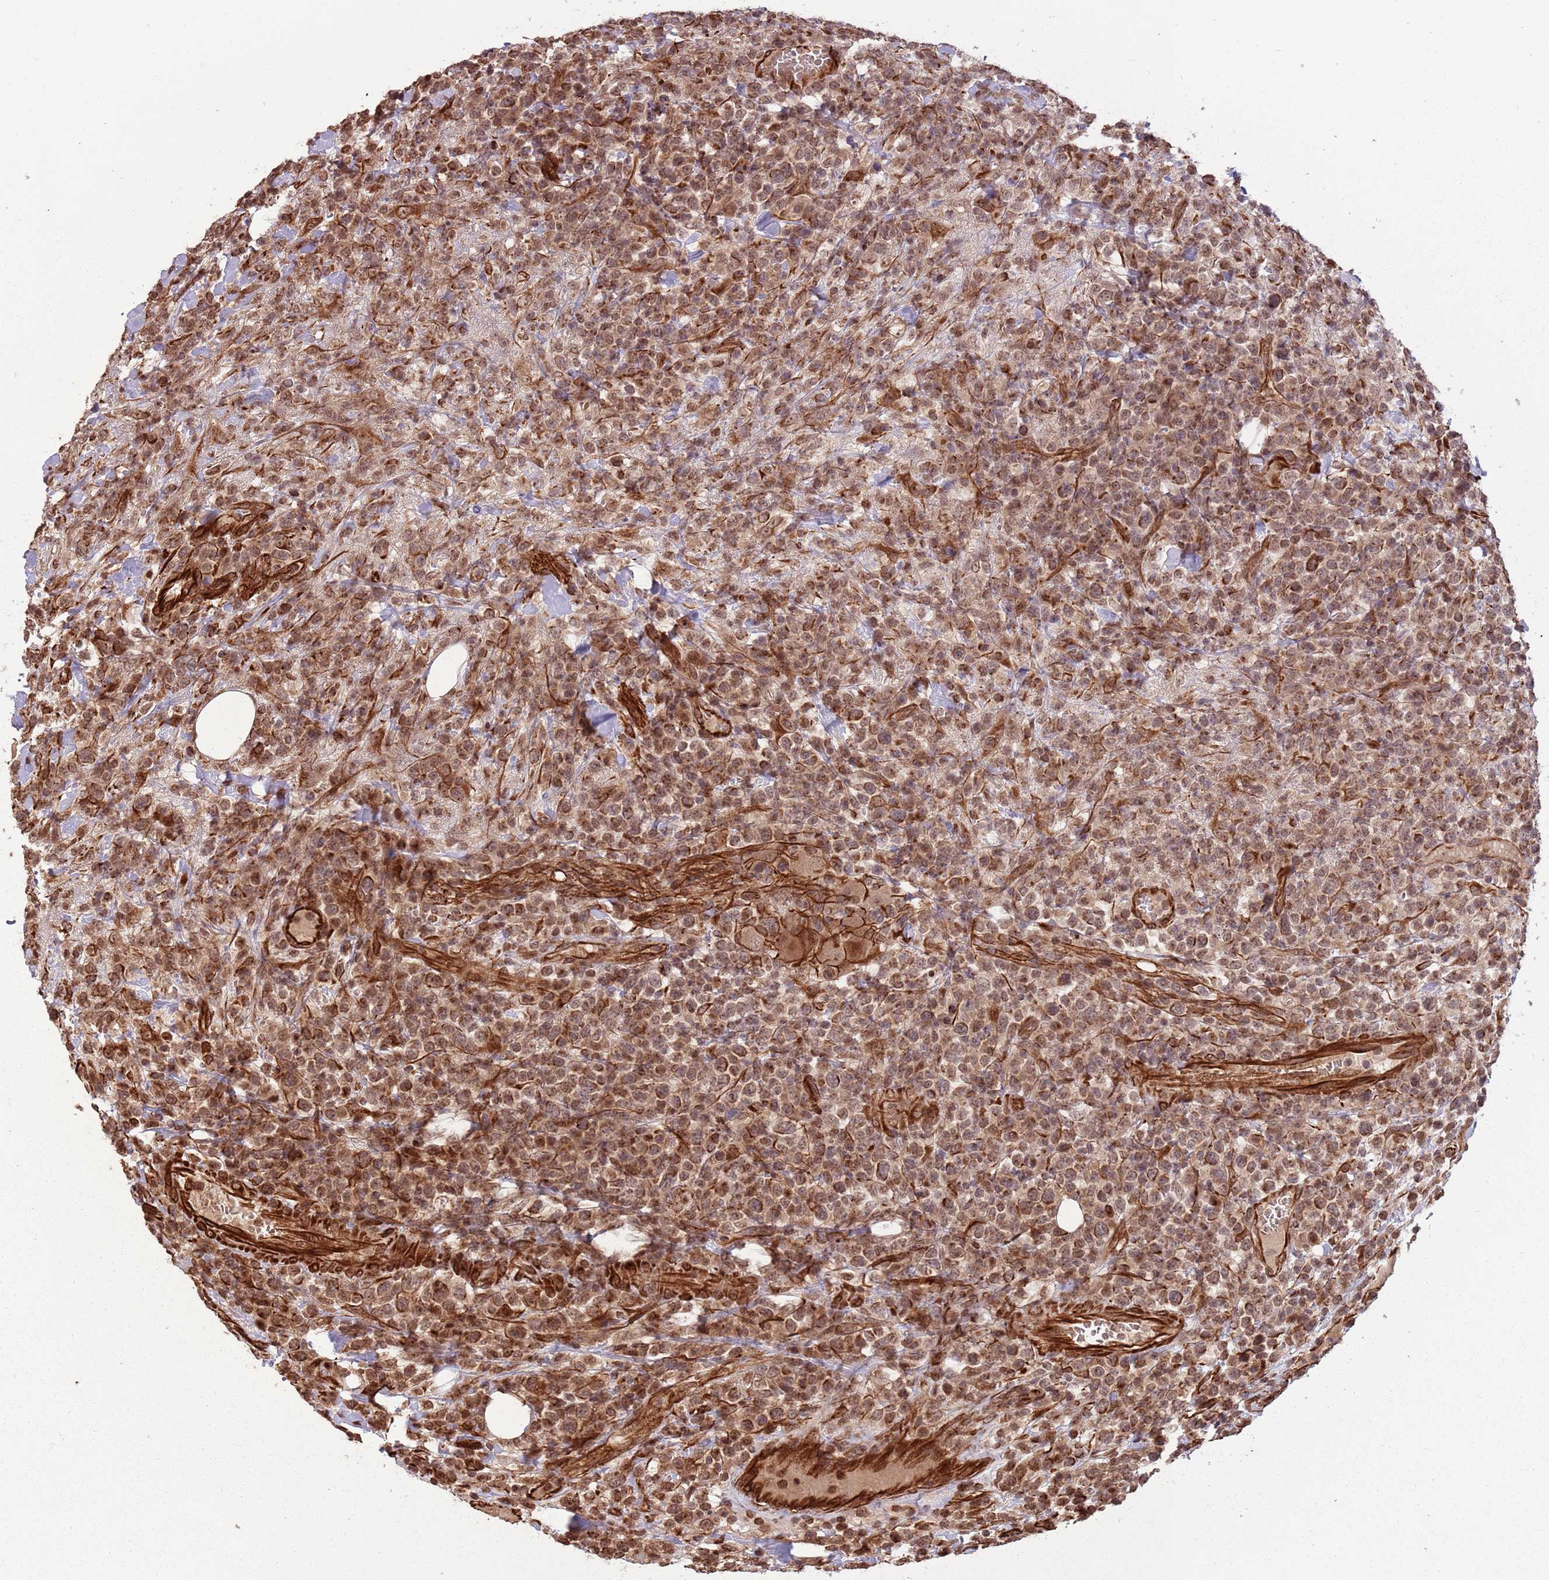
{"staining": {"intensity": "moderate", "quantity": ">75%", "location": "cytoplasmic/membranous,nuclear"}, "tissue": "lymphoma", "cell_type": "Tumor cells", "image_type": "cancer", "snomed": [{"axis": "morphology", "description": "Malignant lymphoma, non-Hodgkin's type, High grade"}, {"axis": "topography", "description": "Colon"}], "caption": "Human malignant lymphoma, non-Hodgkin's type (high-grade) stained with a brown dye displays moderate cytoplasmic/membranous and nuclear positive positivity in approximately >75% of tumor cells.", "gene": "ADAMTS3", "patient": {"sex": "female", "age": 53}}